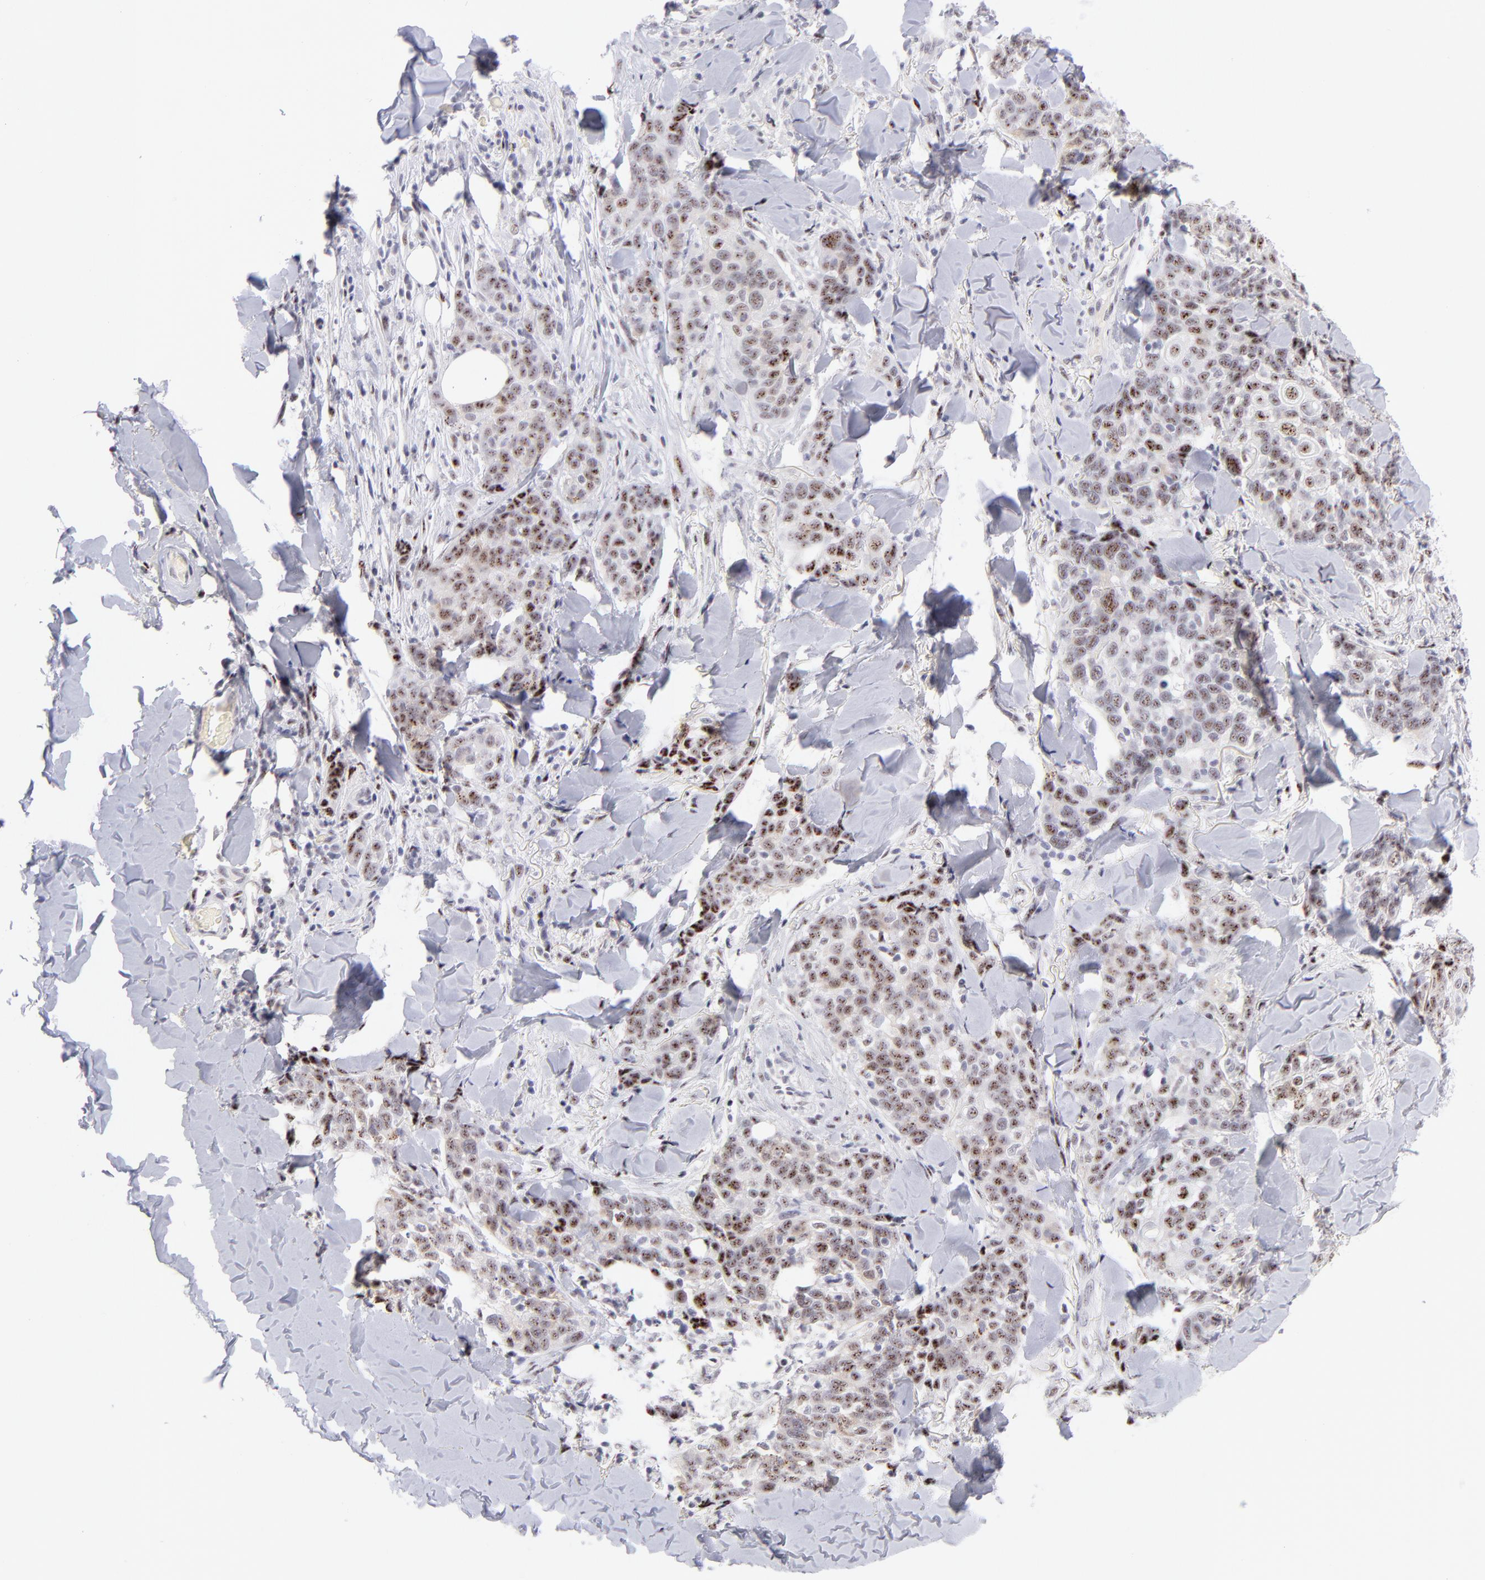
{"staining": {"intensity": "strong", "quantity": ">75%", "location": "nuclear"}, "tissue": "skin cancer", "cell_type": "Tumor cells", "image_type": "cancer", "snomed": [{"axis": "morphology", "description": "Normal tissue, NOS"}, {"axis": "morphology", "description": "Squamous cell carcinoma, NOS"}, {"axis": "topography", "description": "Skin"}], "caption": "Brown immunohistochemical staining in skin squamous cell carcinoma displays strong nuclear staining in approximately >75% of tumor cells.", "gene": "CDC25C", "patient": {"sex": "female", "age": 83}}